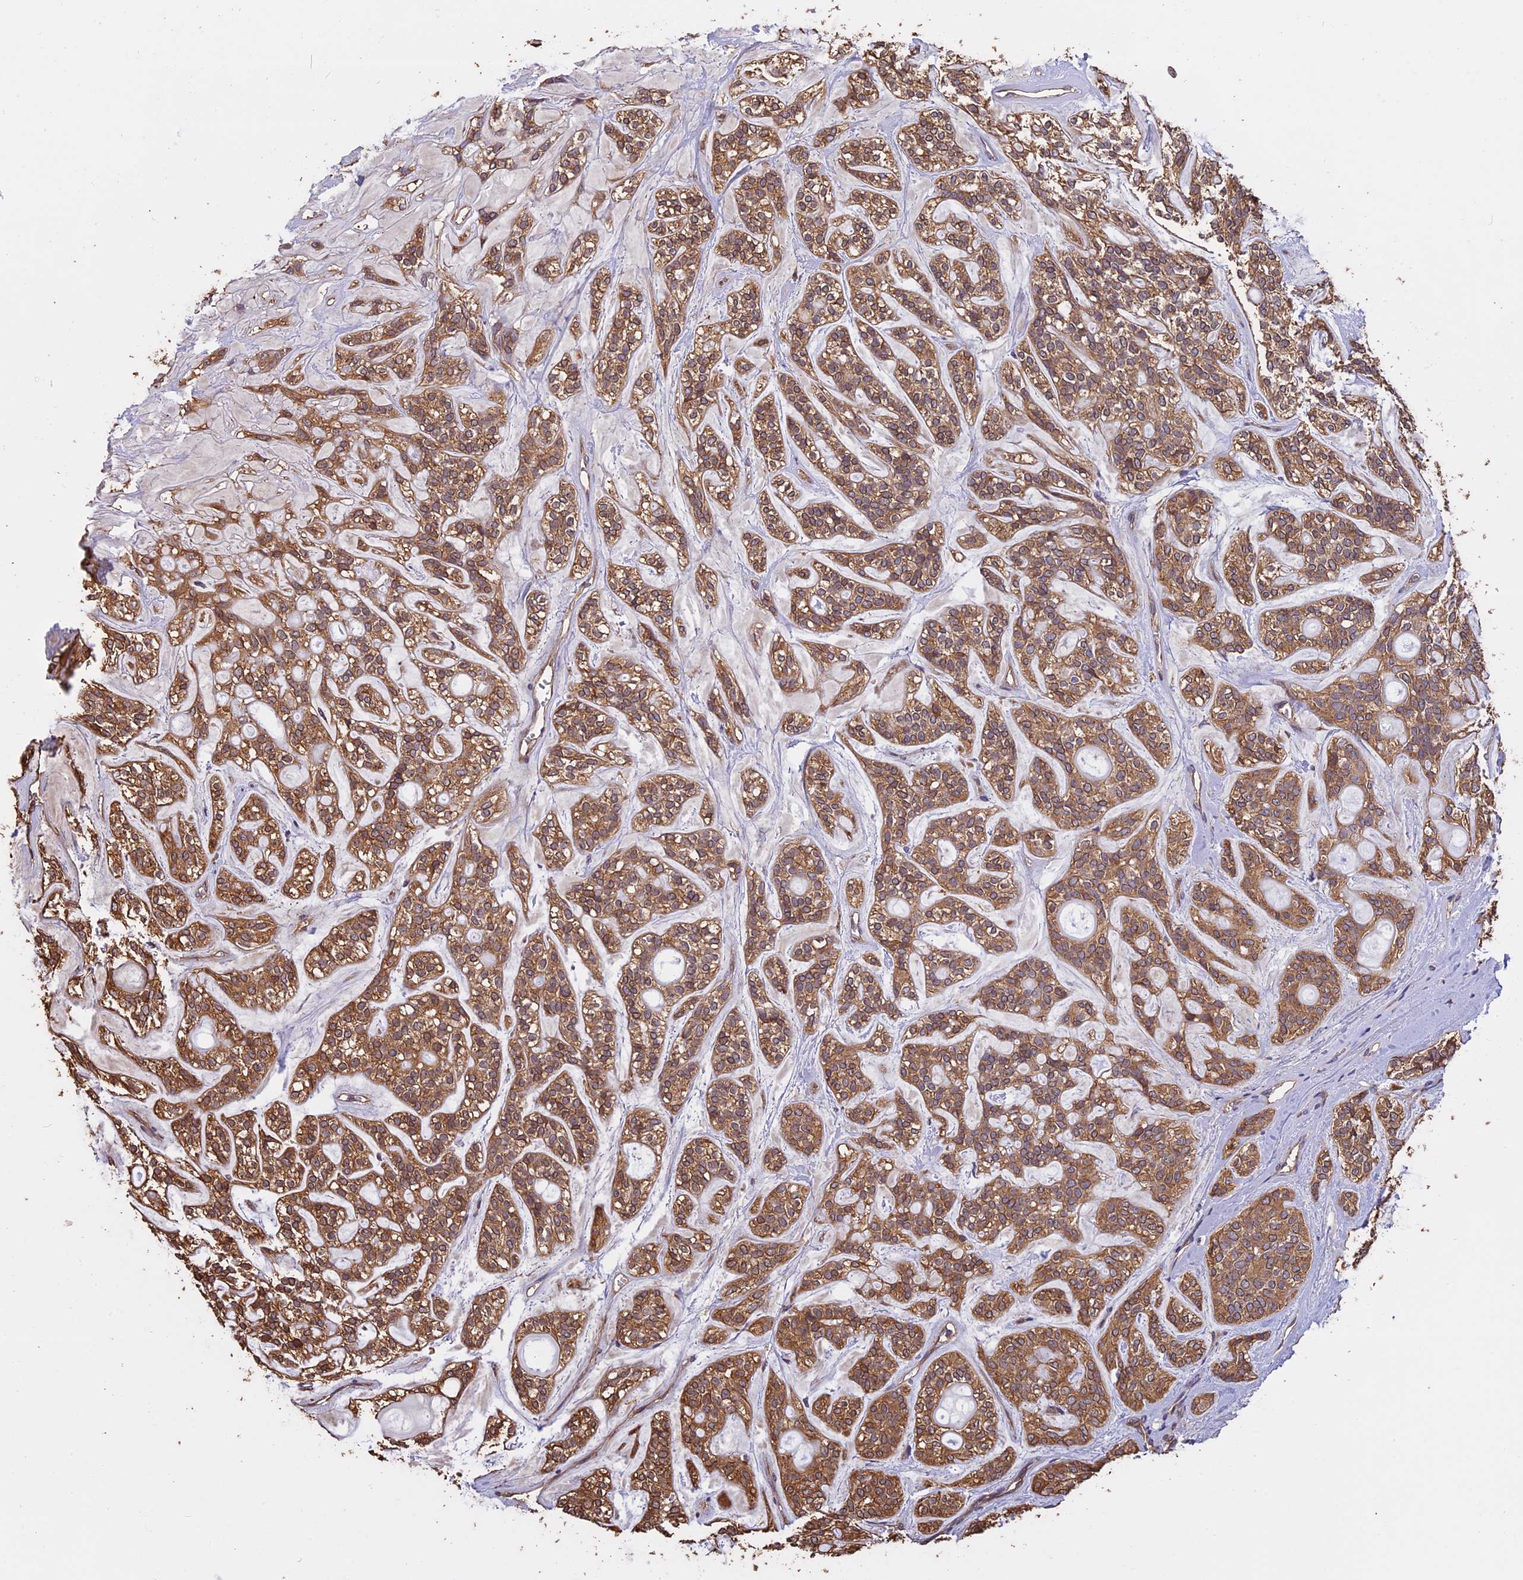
{"staining": {"intensity": "moderate", "quantity": ">75%", "location": "cytoplasmic/membranous"}, "tissue": "head and neck cancer", "cell_type": "Tumor cells", "image_type": "cancer", "snomed": [{"axis": "morphology", "description": "Adenocarcinoma, NOS"}, {"axis": "topography", "description": "Head-Neck"}], "caption": "An immunohistochemistry (IHC) image of neoplastic tissue is shown. Protein staining in brown shows moderate cytoplasmic/membranous positivity in head and neck cancer within tumor cells.", "gene": "CHMP2A", "patient": {"sex": "male", "age": 66}}